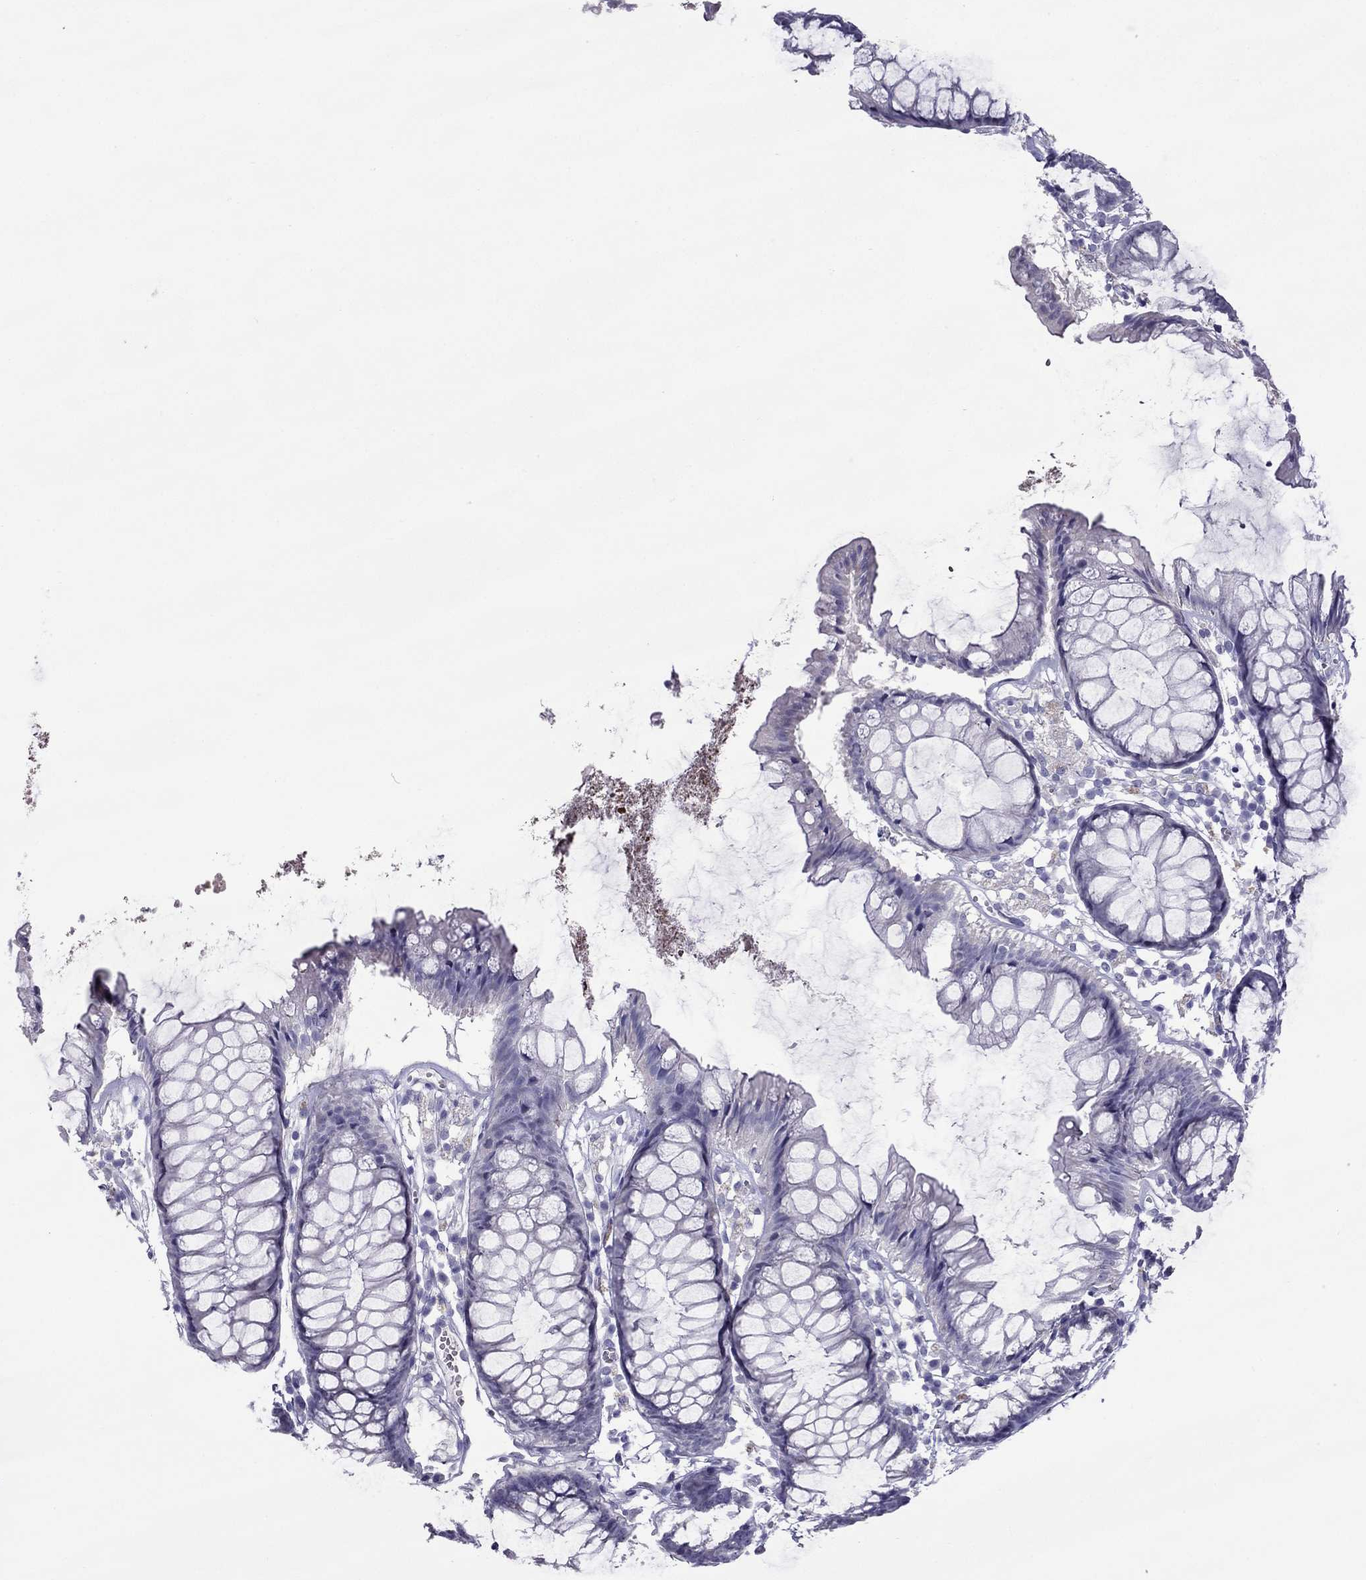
{"staining": {"intensity": "negative", "quantity": "none", "location": "none"}, "tissue": "colon", "cell_type": "Endothelial cells", "image_type": "normal", "snomed": [{"axis": "morphology", "description": "Normal tissue, NOS"}, {"axis": "morphology", "description": "Adenocarcinoma, NOS"}, {"axis": "topography", "description": "Colon"}], "caption": "There is no significant positivity in endothelial cells of colon.", "gene": "MYBPH", "patient": {"sex": "male", "age": 65}}